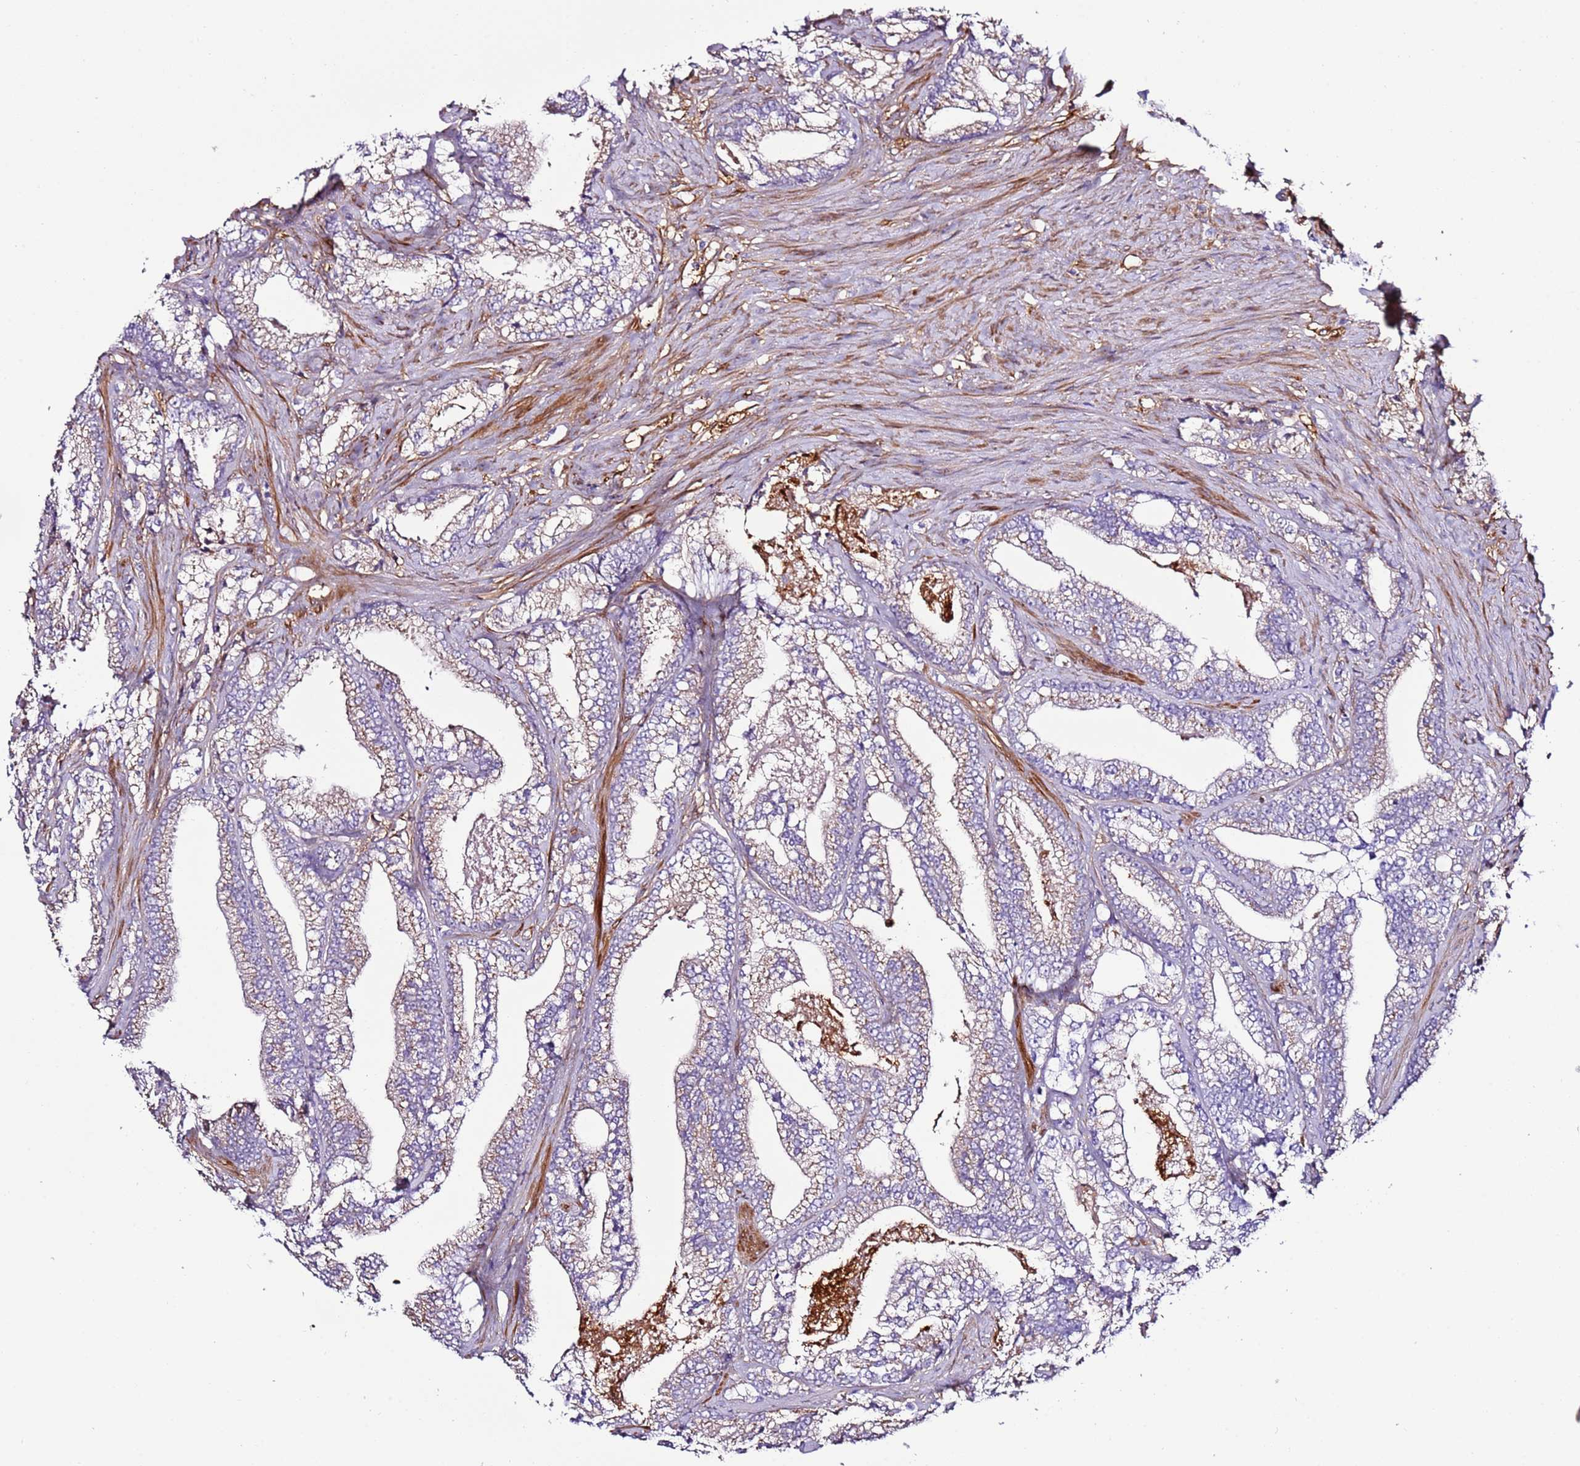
{"staining": {"intensity": "negative", "quantity": "none", "location": "none"}, "tissue": "prostate cancer", "cell_type": "Tumor cells", "image_type": "cancer", "snomed": [{"axis": "morphology", "description": "Adenocarcinoma, High grade"}, {"axis": "topography", "description": "Prostate and seminal vesicle, NOS"}], "caption": "The IHC image has no significant staining in tumor cells of high-grade adenocarcinoma (prostate) tissue.", "gene": "FAM174C", "patient": {"sex": "male", "age": 67}}